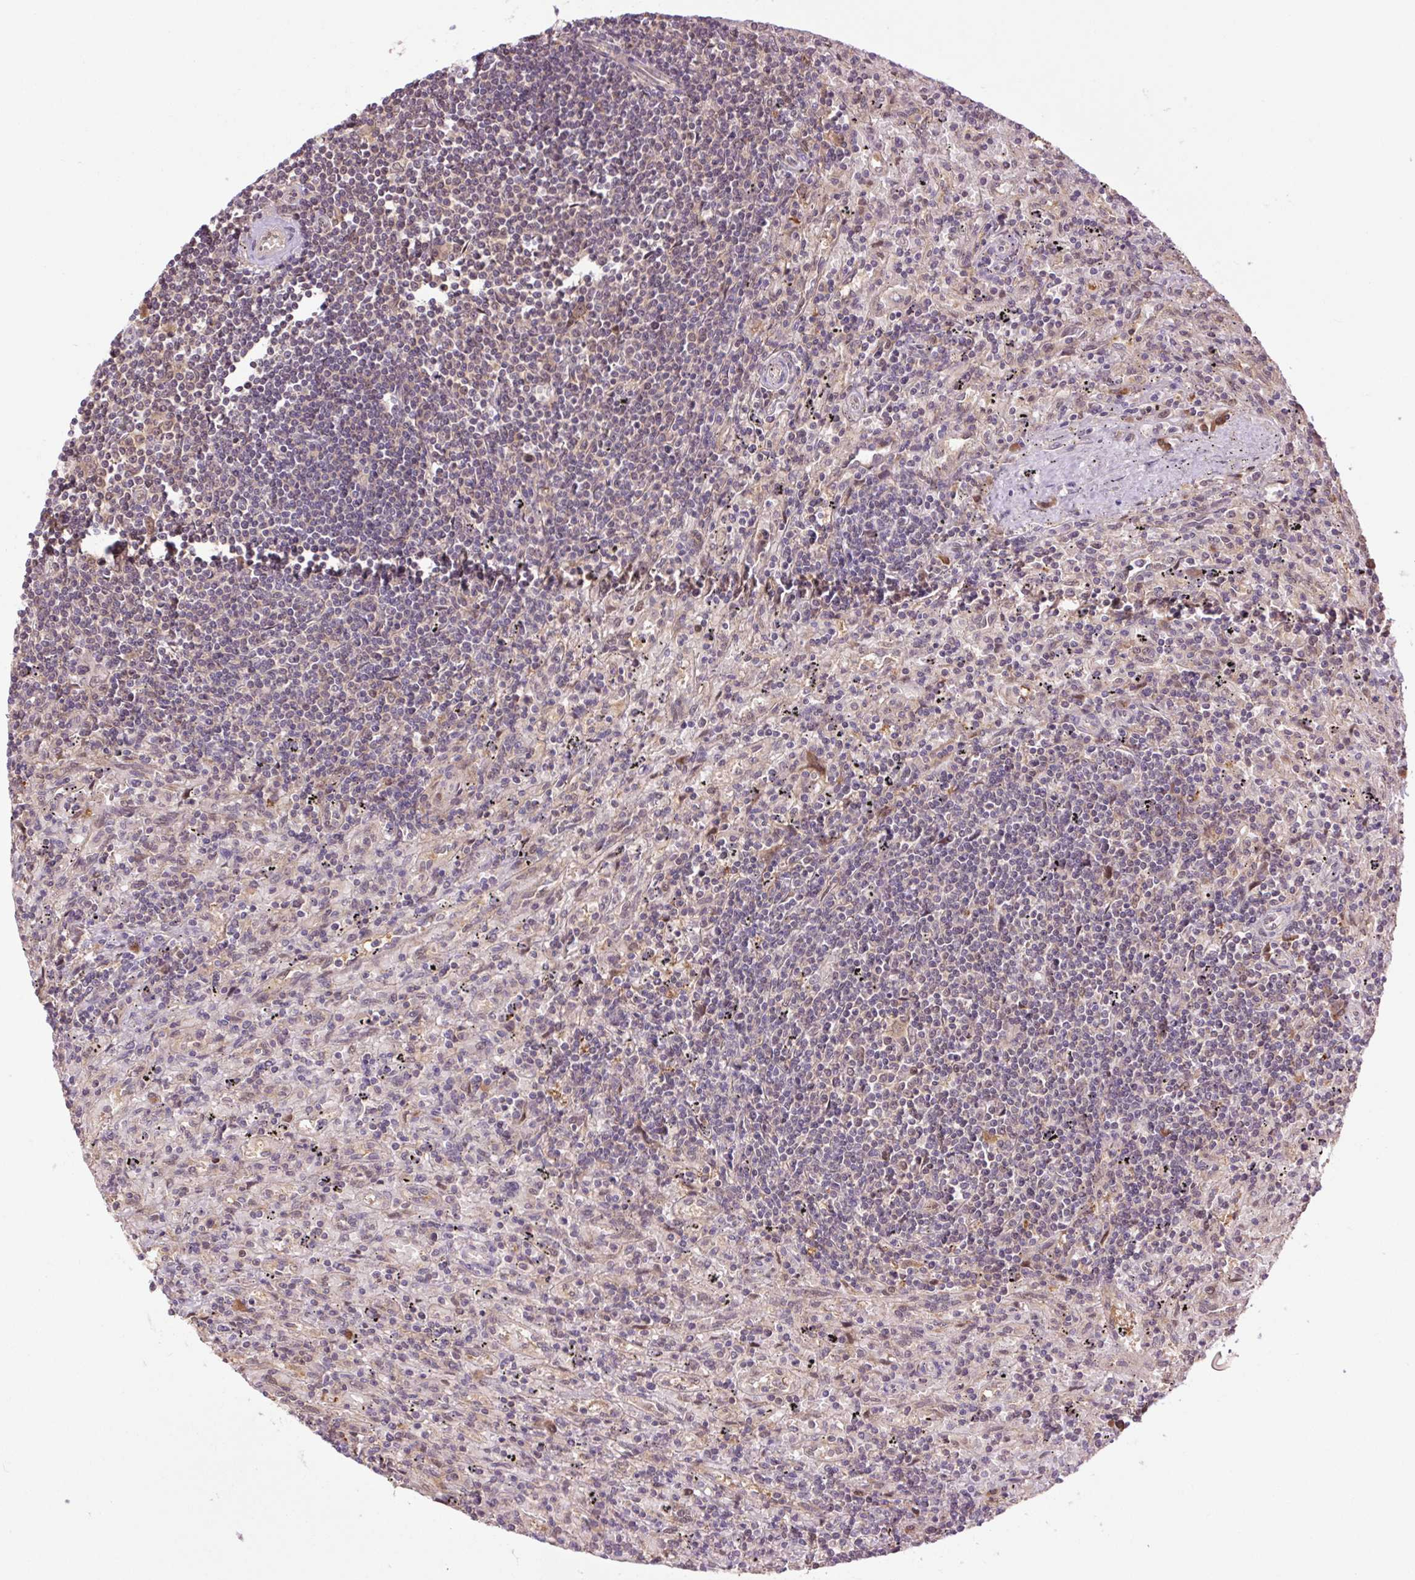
{"staining": {"intensity": "negative", "quantity": "none", "location": "none"}, "tissue": "lymphoma", "cell_type": "Tumor cells", "image_type": "cancer", "snomed": [{"axis": "morphology", "description": "Malignant lymphoma, non-Hodgkin's type, Low grade"}, {"axis": "topography", "description": "Spleen"}], "caption": "Immunohistochemistry micrograph of neoplastic tissue: human low-grade malignant lymphoma, non-Hodgkin's type stained with DAB reveals no significant protein staining in tumor cells. Brightfield microscopy of immunohistochemistry (IHC) stained with DAB (3,3'-diaminobenzidine) (brown) and hematoxylin (blue), captured at high magnification.", "gene": "TPT1", "patient": {"sex": "male", "age": 76}}